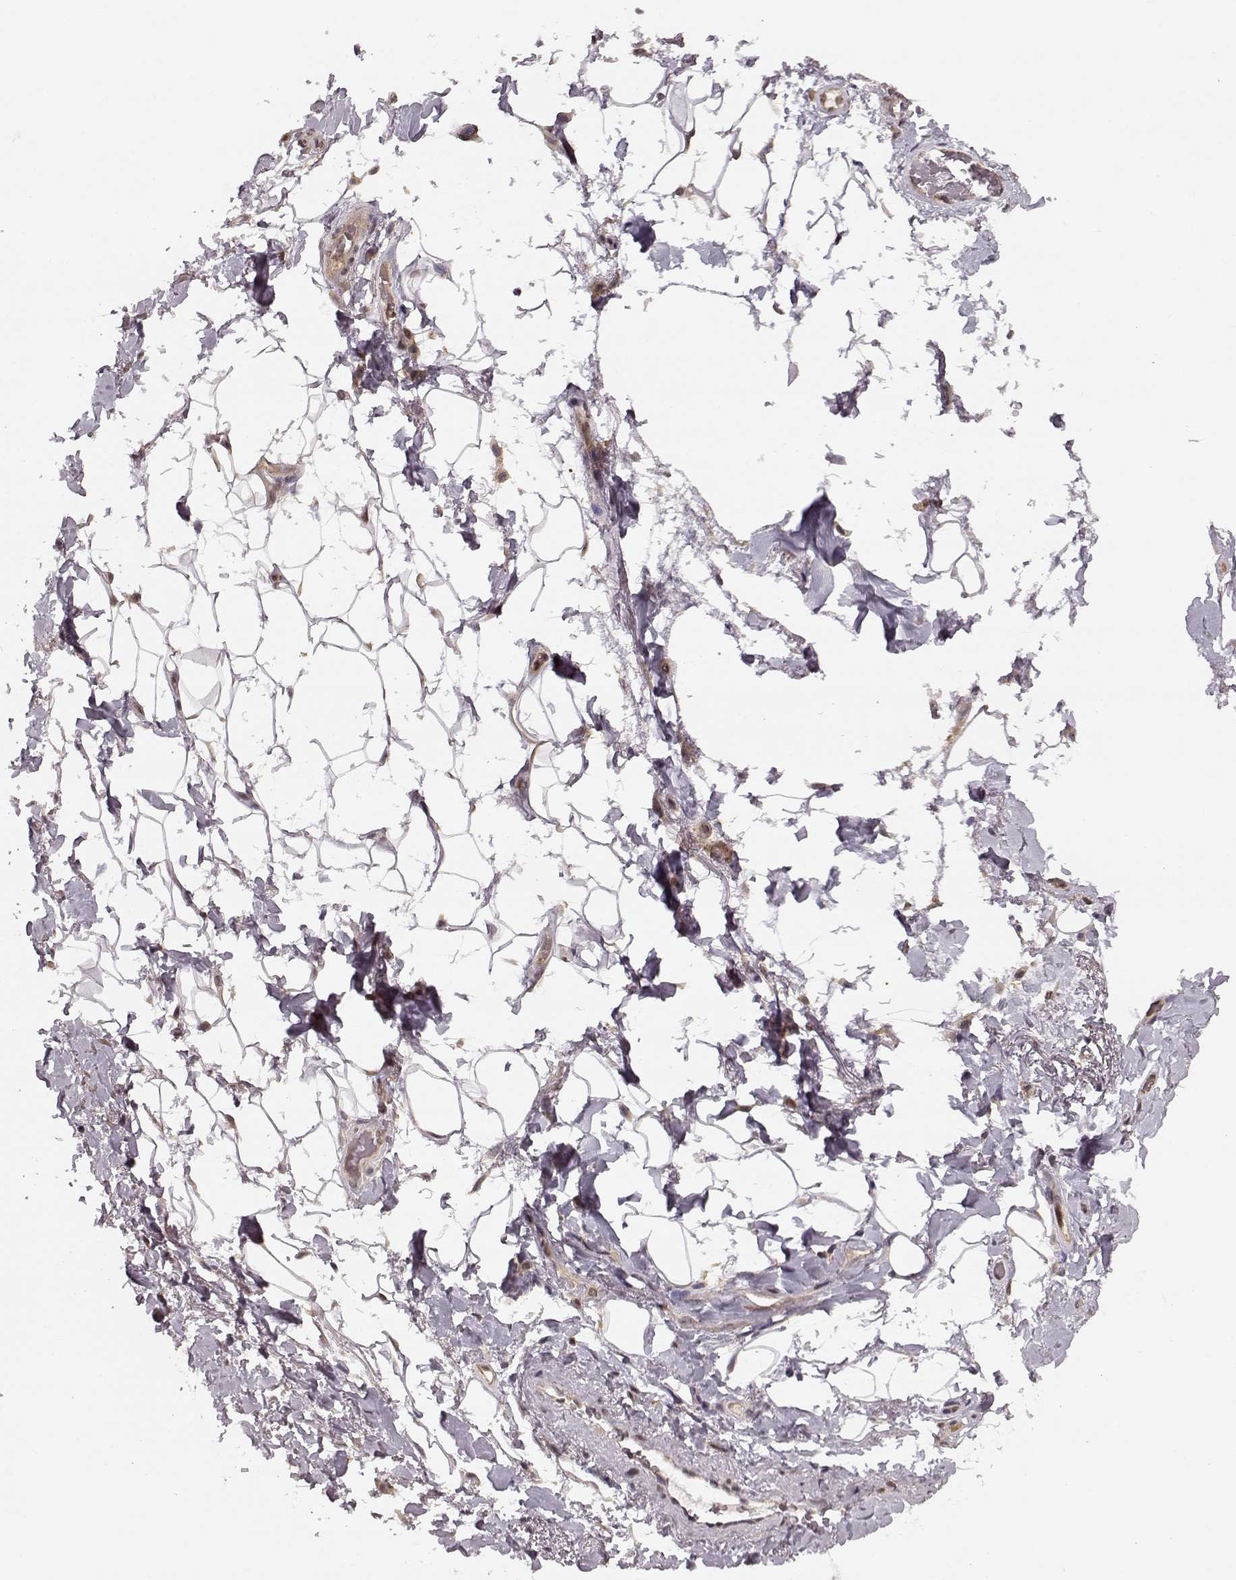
{"staining": {"intensity": "negative", "quantity": "none", "location": "none"}, "tissue": "adipose tissue", "cell_type": "Adipocytes", "image_type": "normal", "snomed": [{"axis": "morphology", "description": "Normal tissue, NOS"}, {"axis": "topography", "description": "Anal"}, {"axis": "topography", "description": "Peripheral nerve tissue"}], "caption": "IHC micrograph of normal adipose tissue: human adipose tissue stained with DAB (3,3'-diaminobenzidine) displays no significant protein positivity in adipocytes. (Brightfield microscopy of DAB immunohistochemistry at high magnification).", "gene": "MFSD1", "patient": {"sex": "male", "age": 53}}